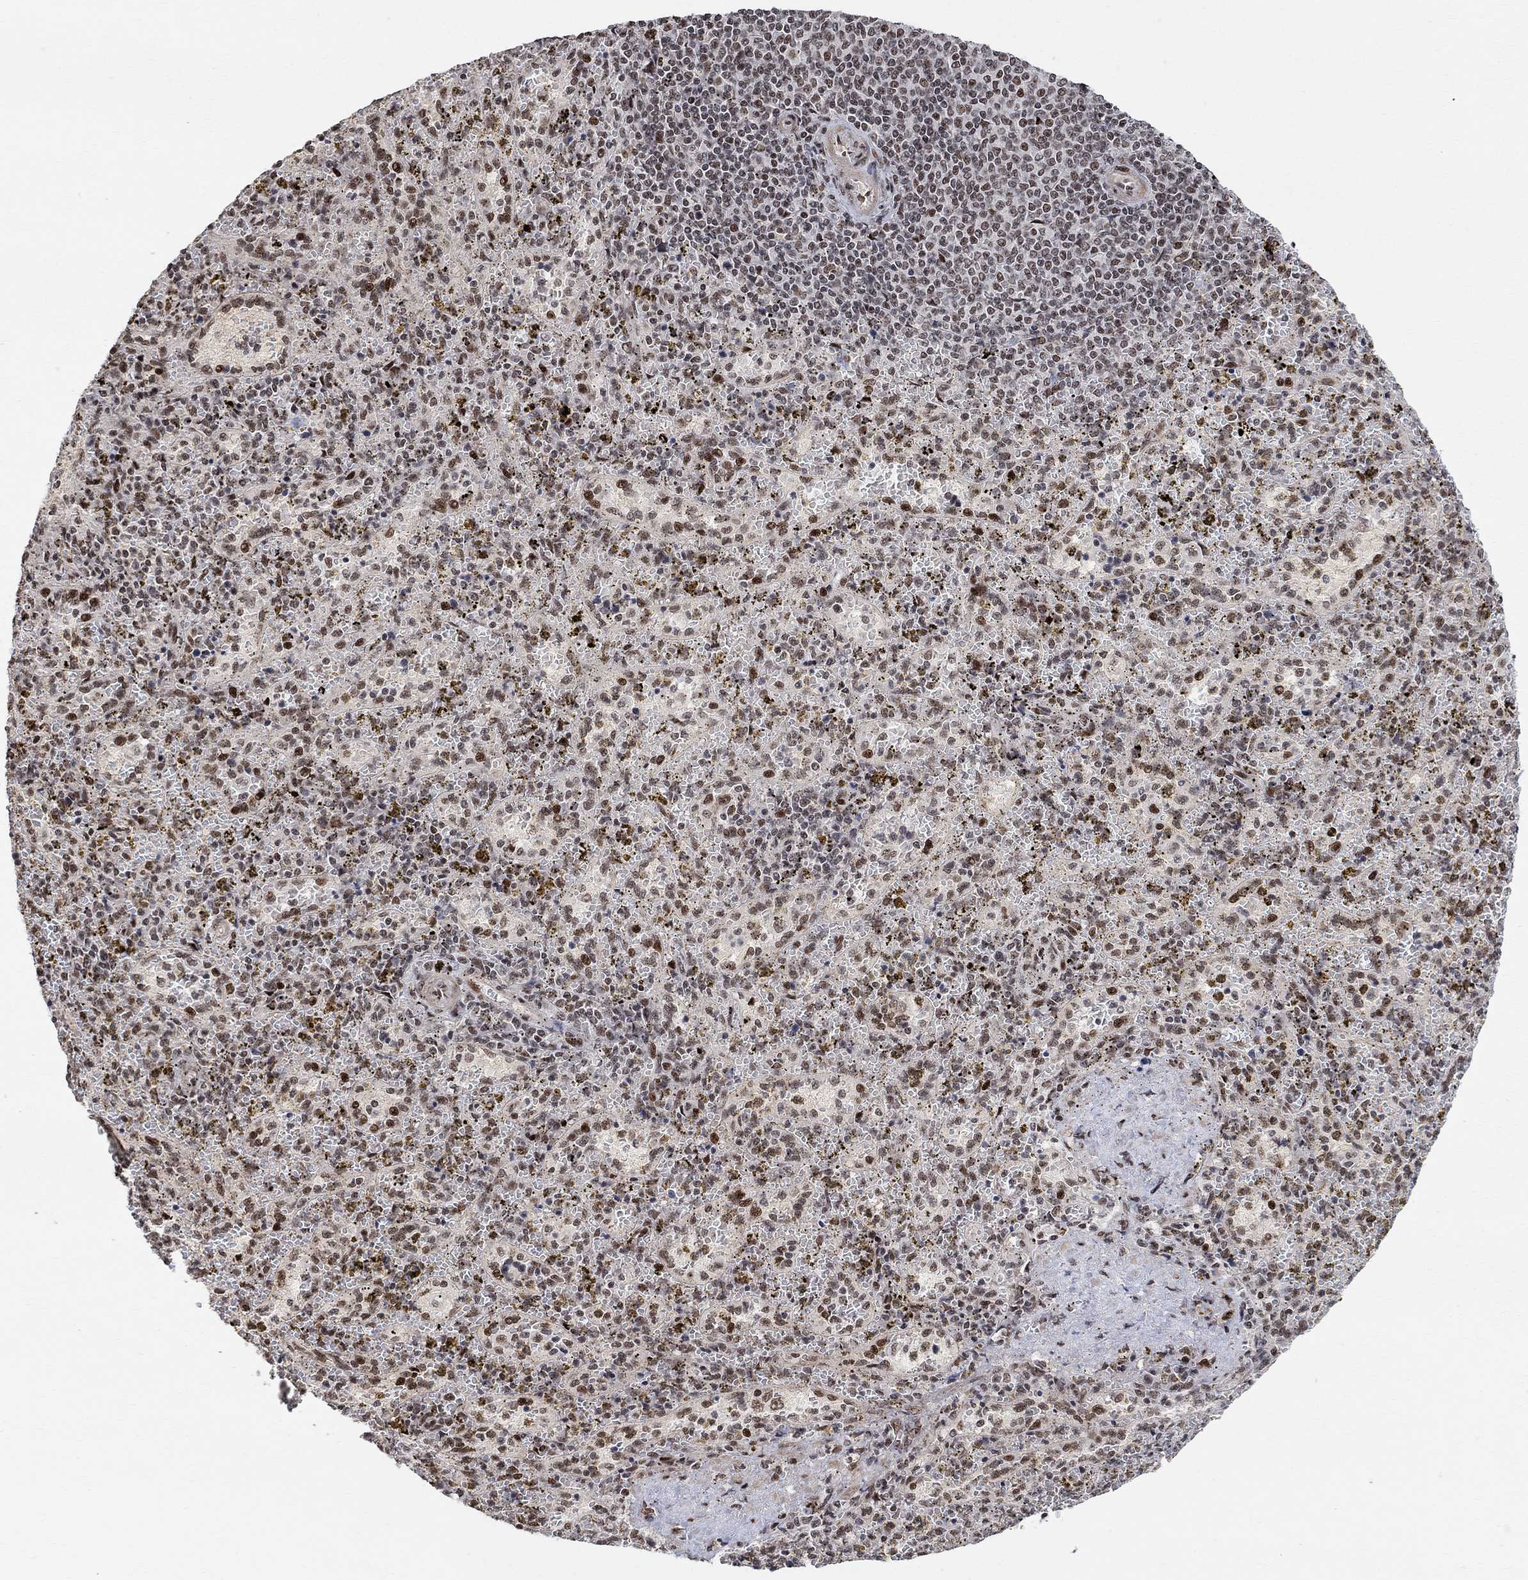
{"staining": {"intensity": "moderate", "quantity": "25%-75%", "location": "nuclear"}, "tissue": "spleen", "cell_type": "Cells in red pulp", "image_type": "normal", "snomed": [{"axis": "morphology", "description": "Normal tissue, NOS"}, {"axis": "topography", "description": "Spleen"}], "caption": "Spleen stained for a protein (brown) reveals moderate nuclear positive expression in about 25%-75% of cells in red pulp.", "gene": "E4F1", "patient": {"sex": "female", "age": 50}}